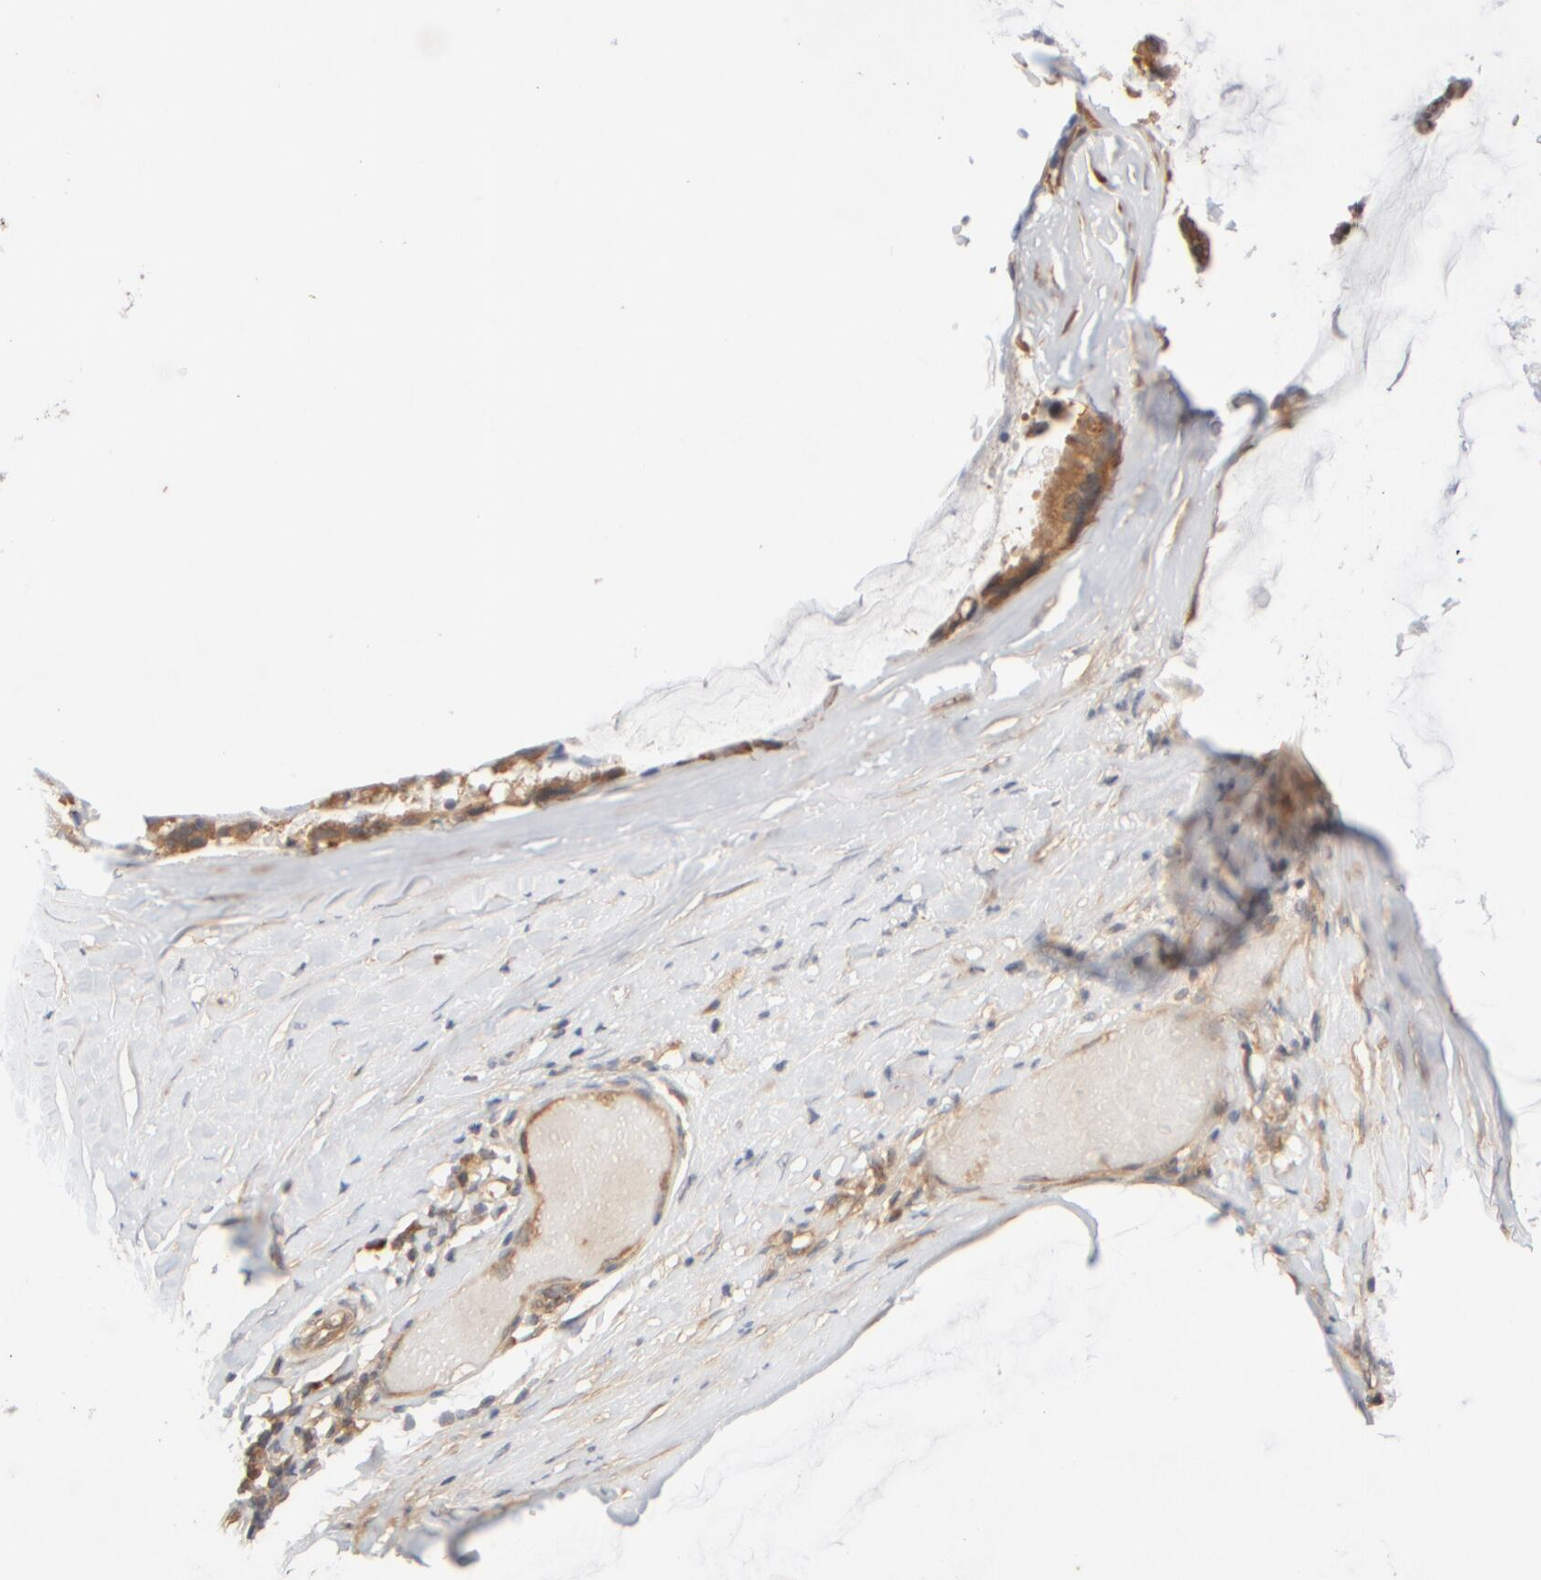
{"staining": {"intensity": "moderate", "quantity": ">75%", "location": "cytoplasmic/membranous"}, "tissue": "ovarian cancer", "cell_type": "Tumor cells", "image_type": "cancer", "snomed": [{"axis": "morphology", "description": "Cystadenocarcinoma, mucinous, NOS"}, {"axis": "topography", "description": "Ovary"}], "caption": "The micrograph reveals a brown stain indicating the presence of a protein in the cytoplasmic/membranous of tumor cells in ovarian mucinous cystadenocarcinoma.", "gene": "RABEP1", "patient": {"sex": "female", "age": 39}}